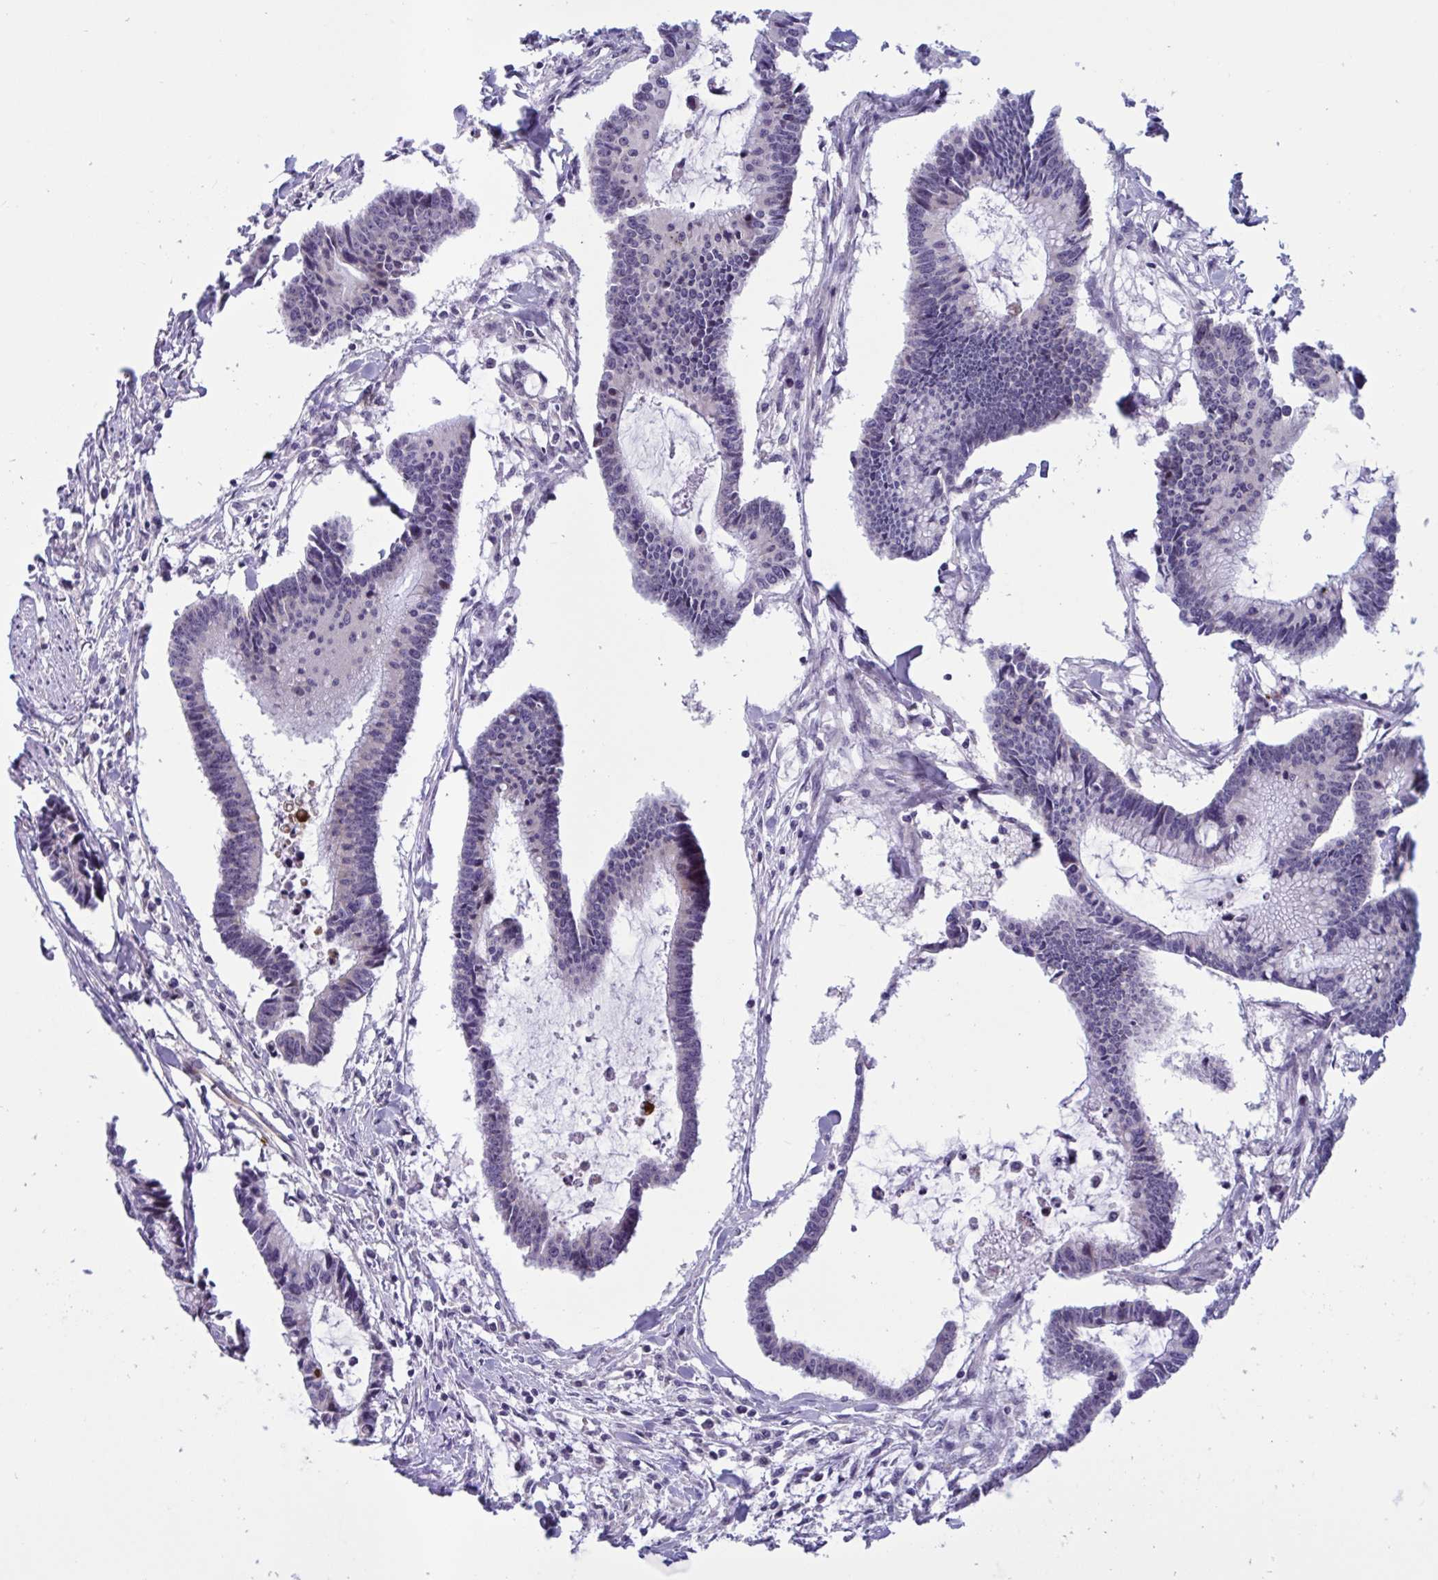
{"staining": {"intensity": "negative", "quantity": "none", "location": "none"}, "tissue": "colorectal cancer", "cell_type": "Tumor cells", "image_type": "cancer", "snomed": [{"axis": "morphology", "description": "Adenocarcinoma, NOS"}, {"axis": "topography", "description": "Colon"}], "caption": "Photomicrograph shows no protein expression in tumor cells of colorectal cancer tissue.", "gene": "DOCK11", "patient": {"sex": "female", "age": 78}}